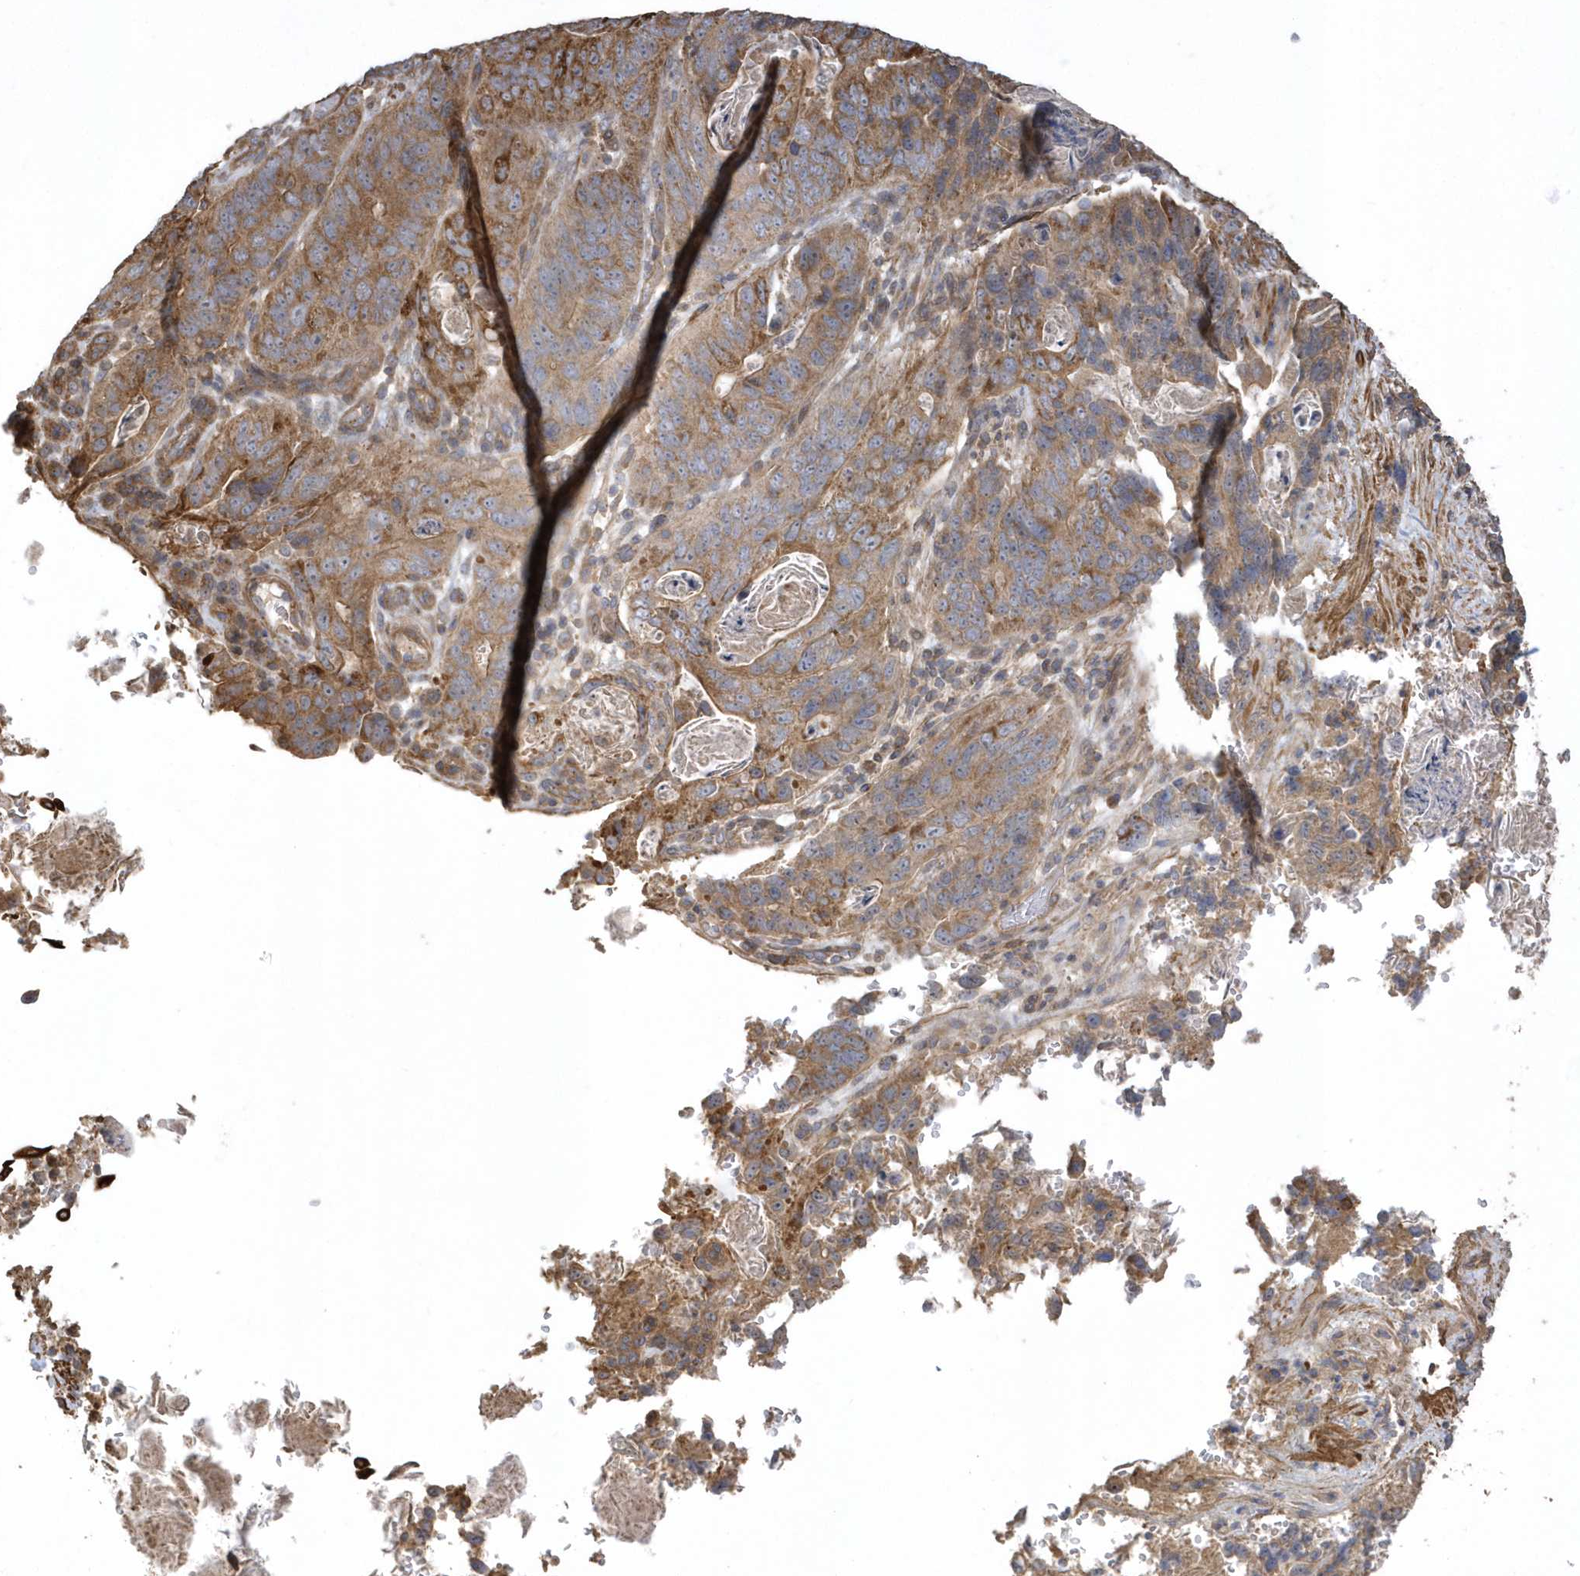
{"staining": {"intensity": "moderate", "quantity": ">75%", "location": "cytoplasmic/membranous"}, "tissue": "stomach cancer", "cell_type": "Tumor cells", "image_type": "cancer", "snomed": [{"axis": "morphology", "description": "Normal tissue, NOS"}, {"axis": "morphology", "description": "Adenocarcinoma, NOS"}, {"axis": "topography", "description": "Stomach"}], "caption": "Adenocarcinoma (stomach) tissue displays moderate cytoplasmic/membranous staining in approximately >75% of tumor cells", "gene": "SENP8", "patient": {"sex": "female", "age": 89}}